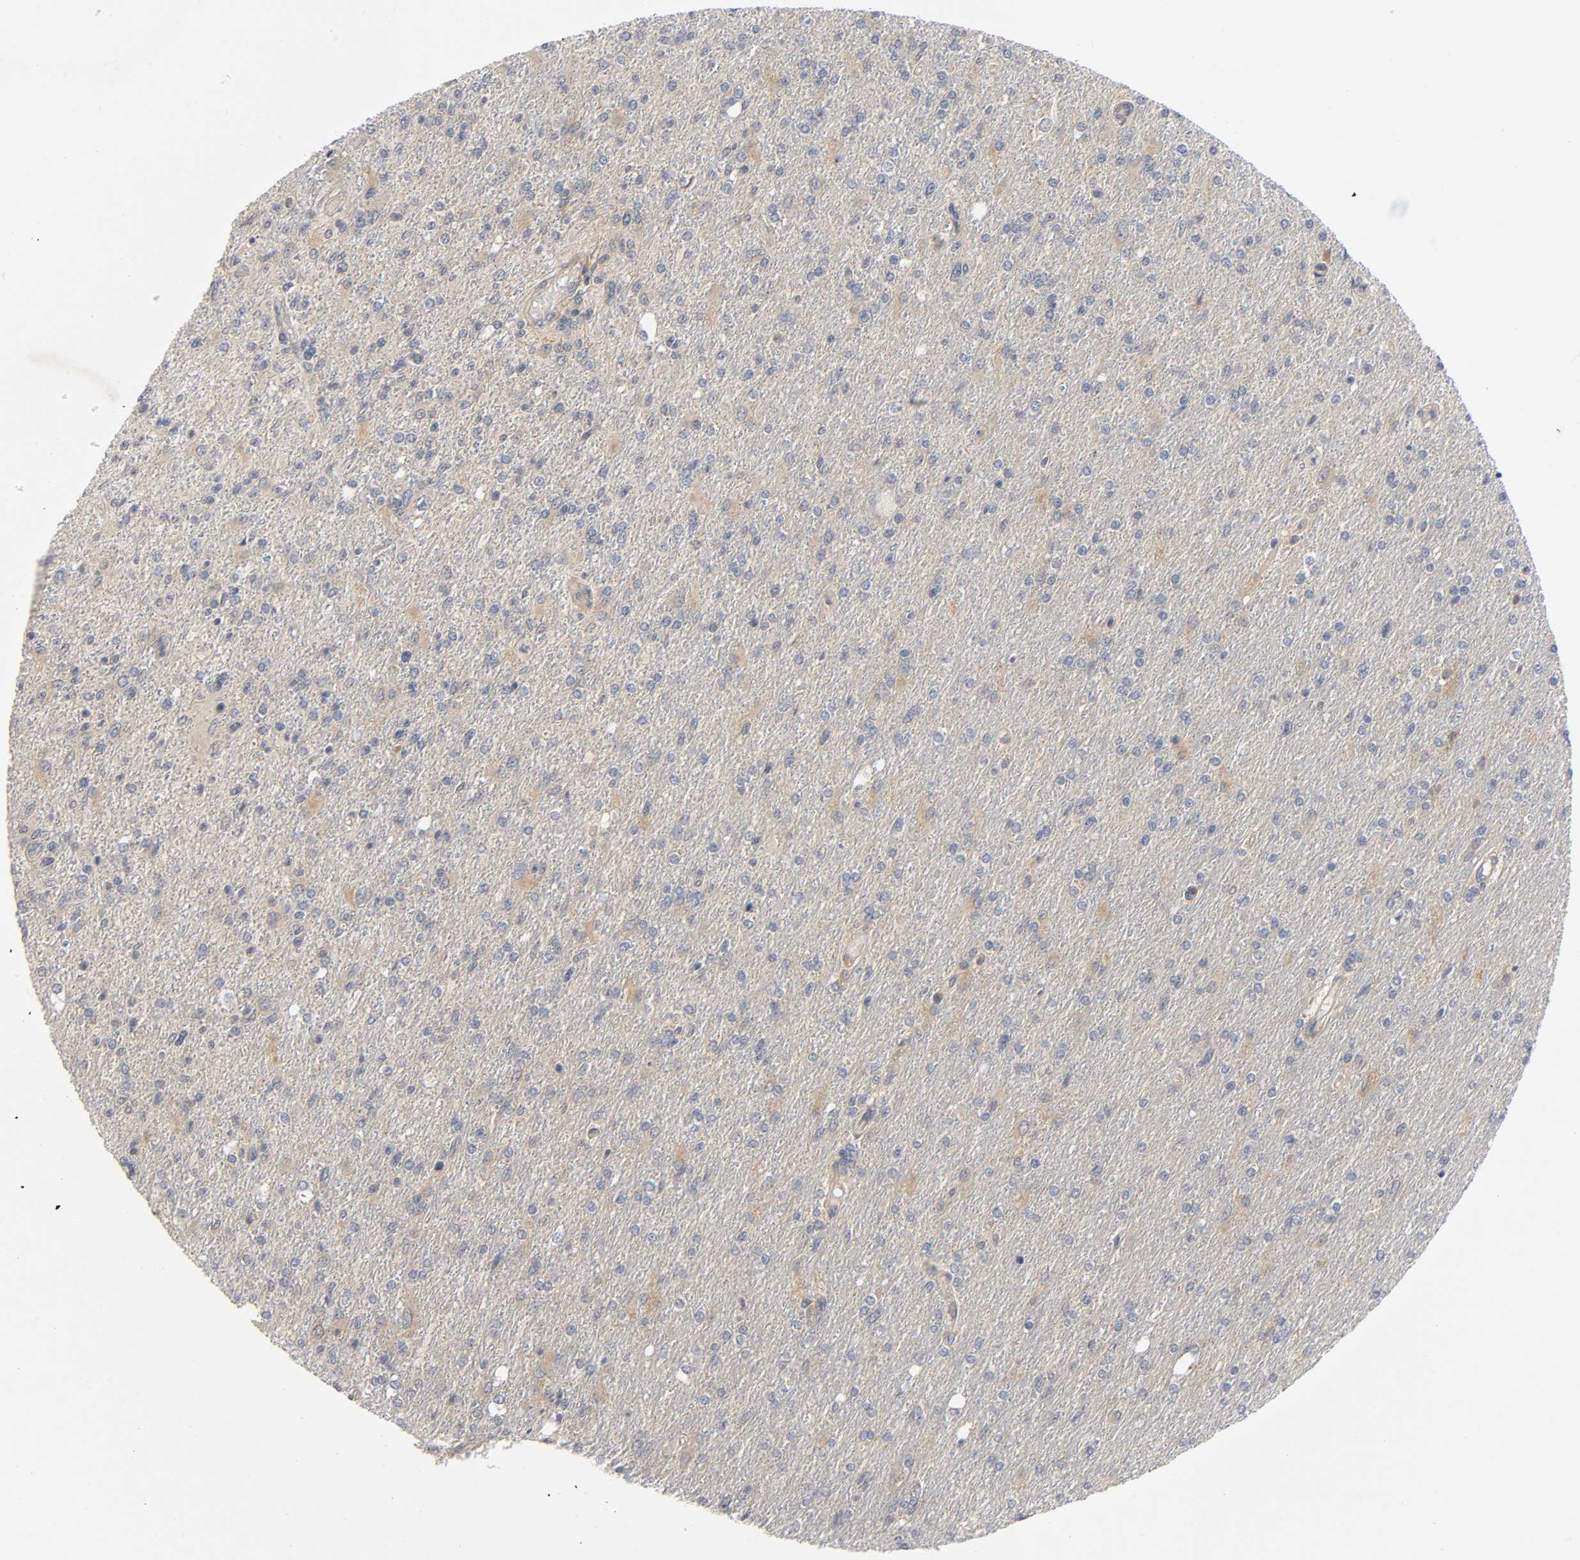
{"staining": {"intensity": "weak", "quantity": "25%-75%", "location": "cytoplasmic/membranous"}, "tissue": "glioma", "cell_type": "Tumor cells", "image_type": "cancer", "snomed": [{"axis": "morphology", "description": "Glioma, malignant, High grade"}, {"axis": "topography", "description": "Cerebral cortex"}], "caption": "Brown immunohistochemical staining in human glioma shows weak cytoplasmic/membranous positivity in approximately 25%-75% of tumor cells.", "gene": "MAPK8", "patient": {"sex": "male", "age": 76}}